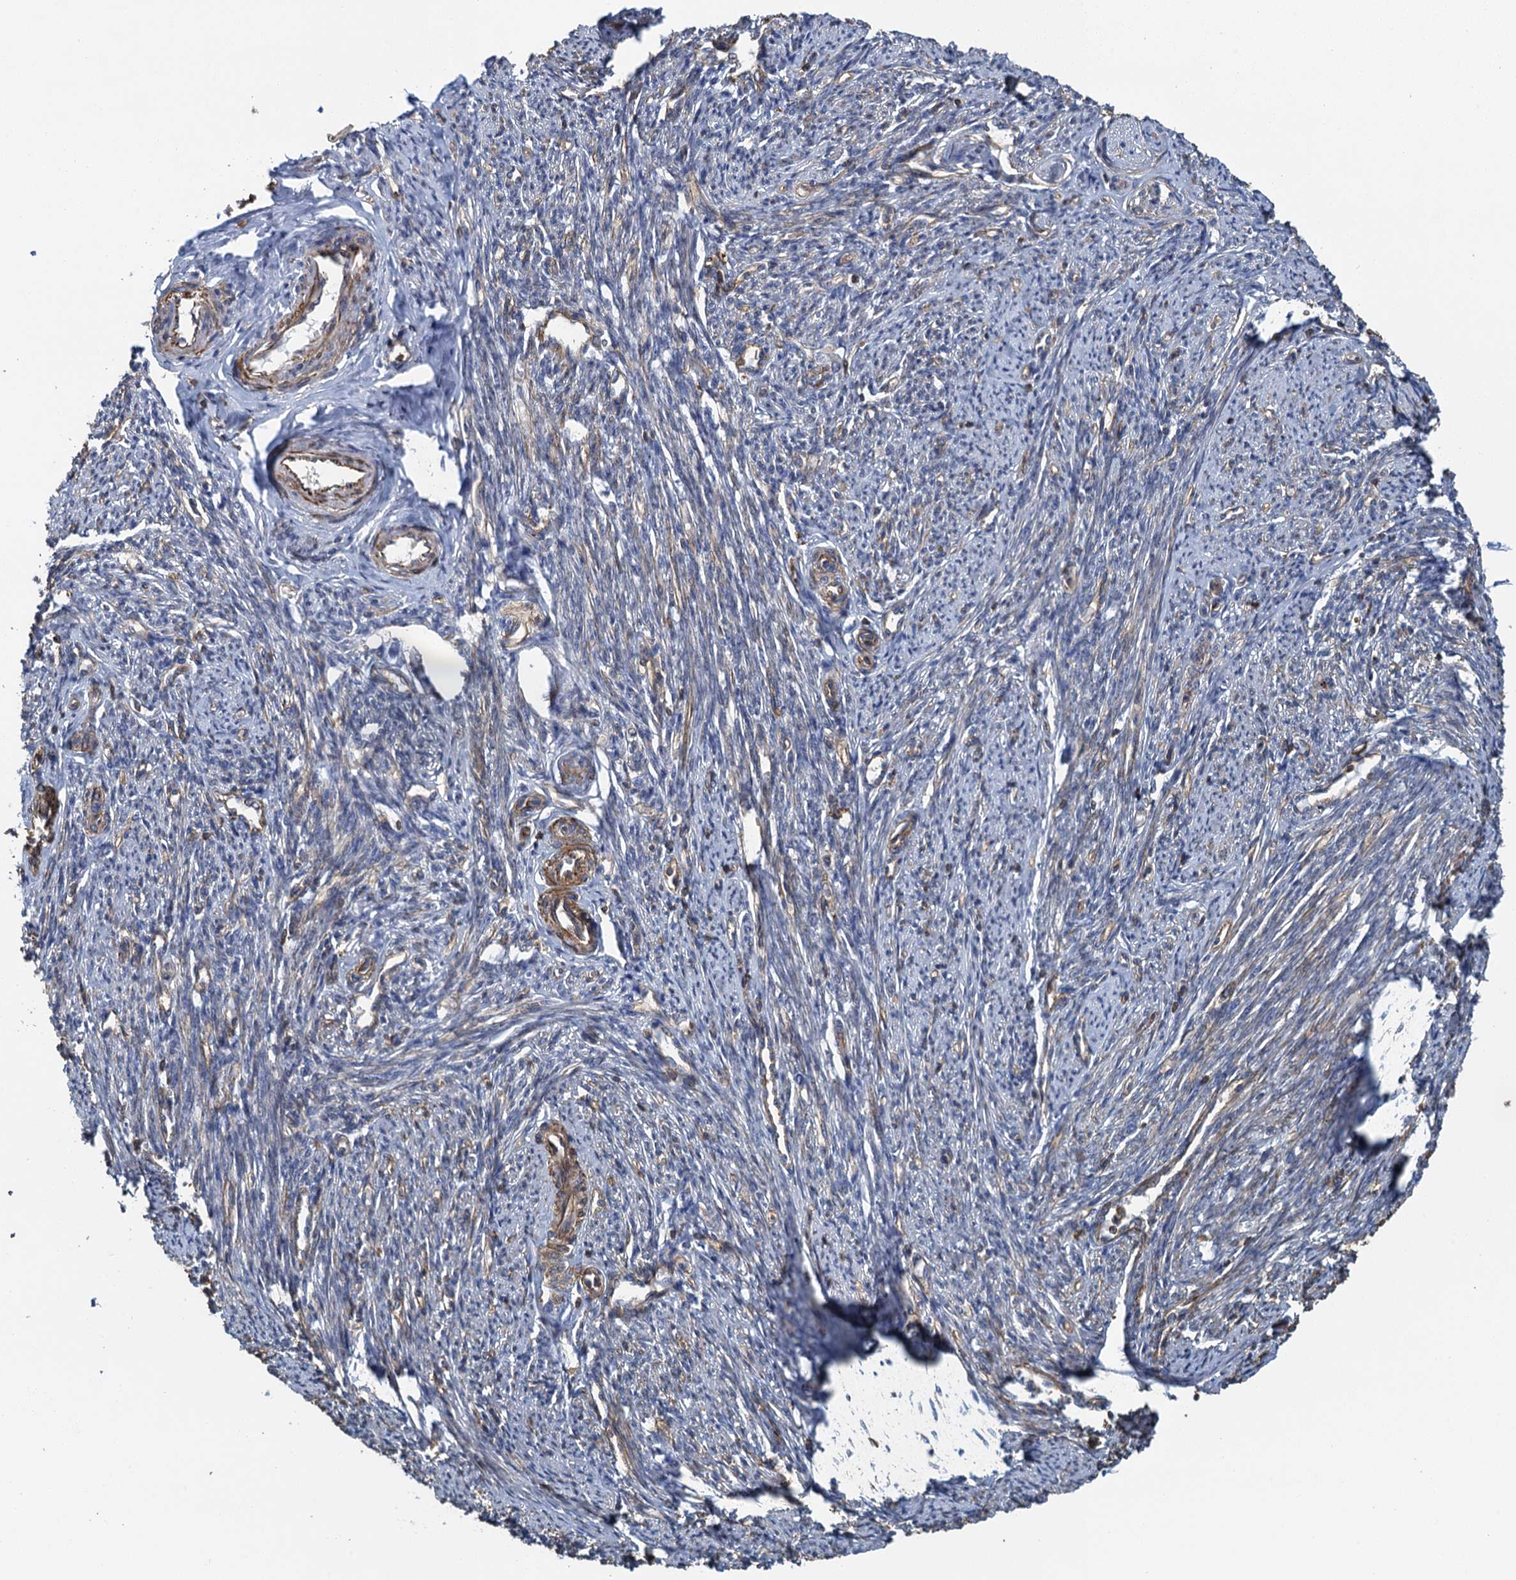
{"staining": {"intensity": "strong", "quantity": "25%-75%", "location": "cytoplasmic/membranous"}, "tissue": "smooth muscle", "cell_type": "Smooth muscle cells", "image_type": "normal", "snomed": [{"axis": "morphology", "description": "Normal tissue, NOS"}, {"axis": "topography", "description": "Smooth muscle"}, {"axis": "topography", "description": "Uterus"}], "caption": "Immunohistochemistry (IHC) staining of unremarkable smooth muscle, which reveals high levels of strong cytoplasmic/membranous positivity in about 25%-75% of smooth muscle cells indicating strong cytoplasmic/membranous protein expression. The staining was performed using DAB (3,3'-diaminobenzidine) (brown) for protein detection and nuclei were counterstained in hematoxylin (blue).", "gene": "PROSER2", "patient": {"sex": "female", "age": 59}}